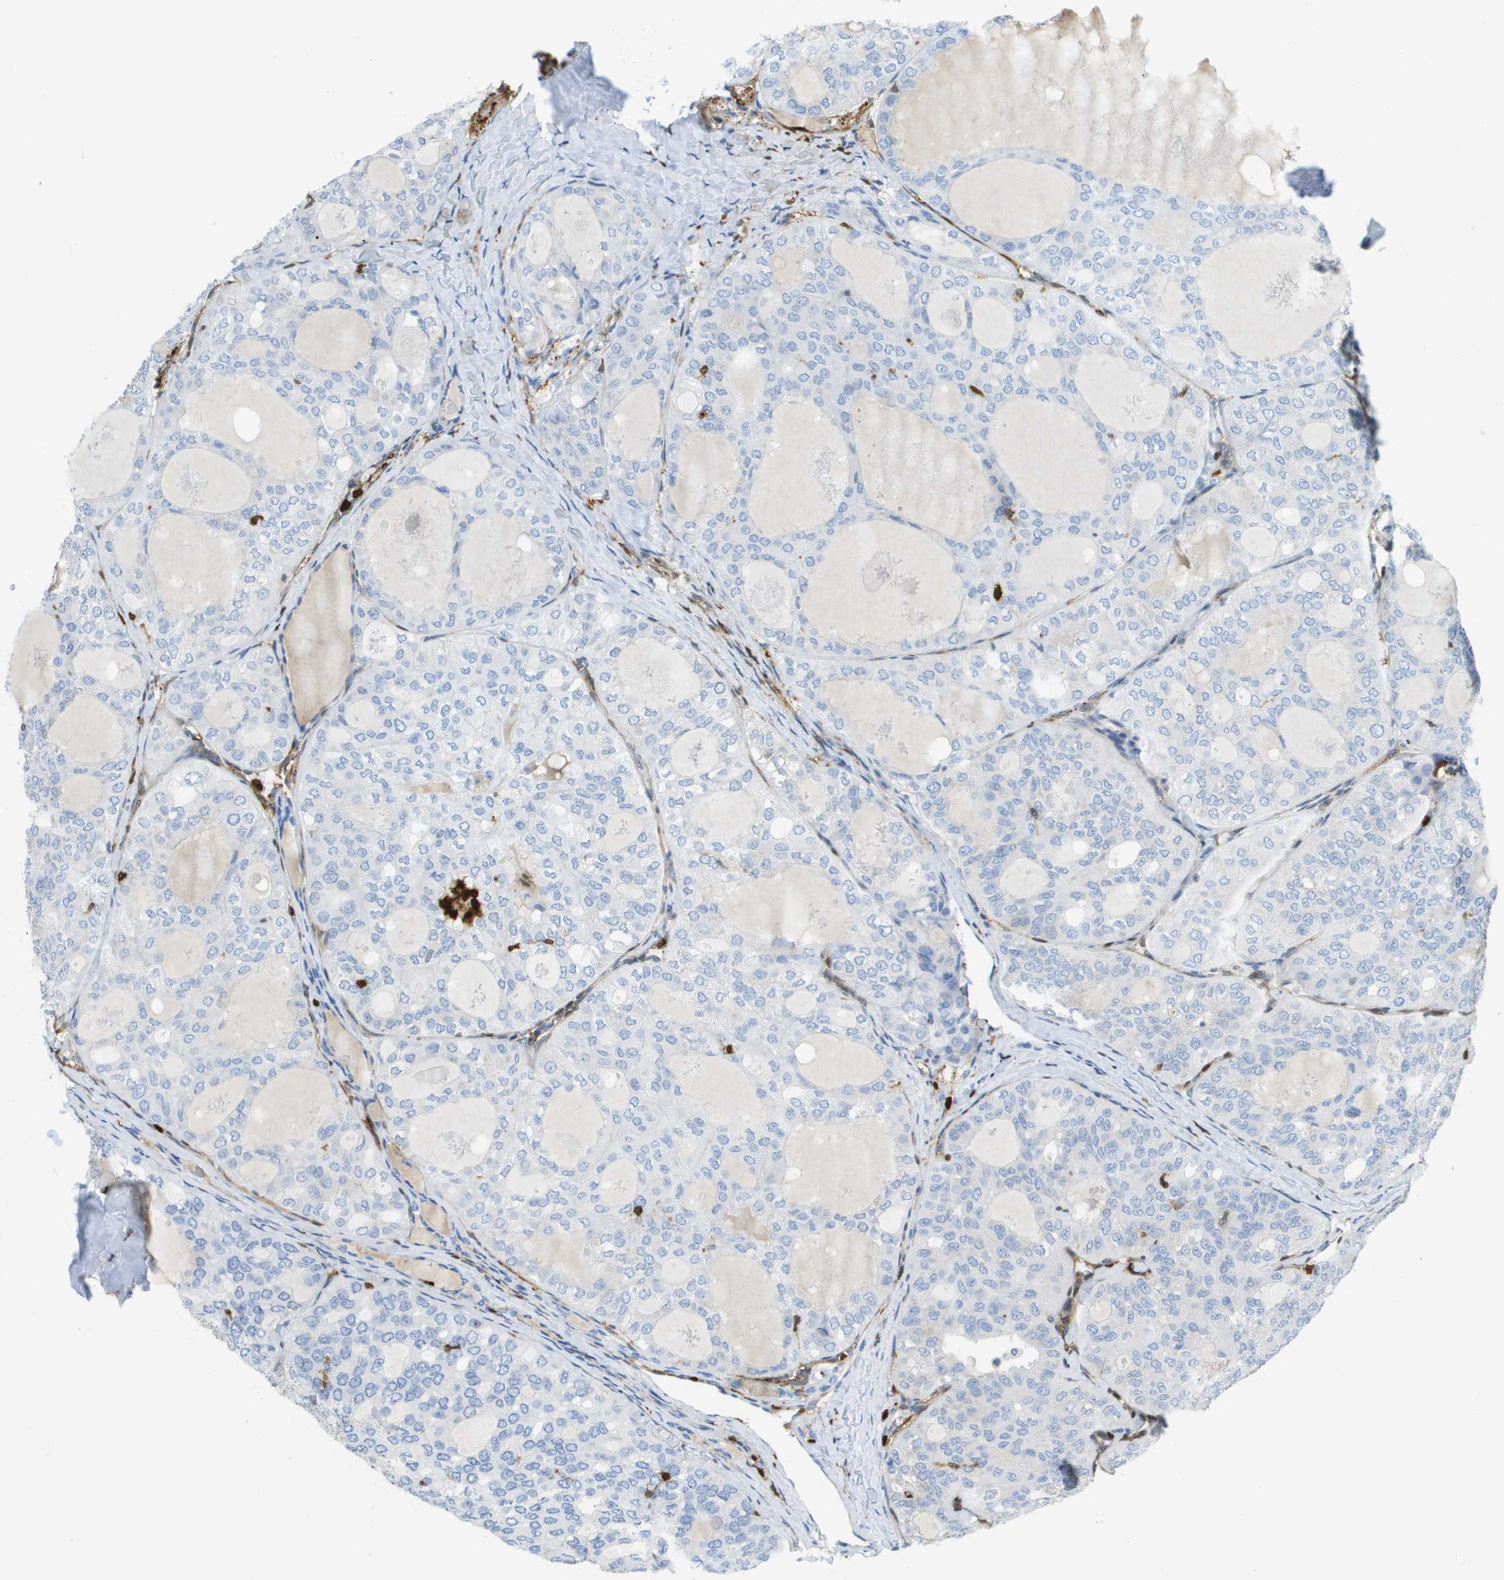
{"staining": {"intensity": "negative", "quantity": "none", "location": "none"}, "tissue": "thyroid cancer", "cell_type": "Tumor cells", "image_type": "cancer", "snomed": [{"axis": "morphology", "description": "Follicular adenoma carcinoma, NOS"}, {"axis": "topography", "description": "Thyroid gland"}], "caption": "High magnification brightfield microscopy of follicular adenoma carcinoma (thyroid) stained with DAB (3,3'-diaminobenzidine) (brown) and counterstained with hematoxylin (blue): tumor cells show no significant expression.", "gene": "DOCK5", "patient": {"sex": "male", "age": 75}}